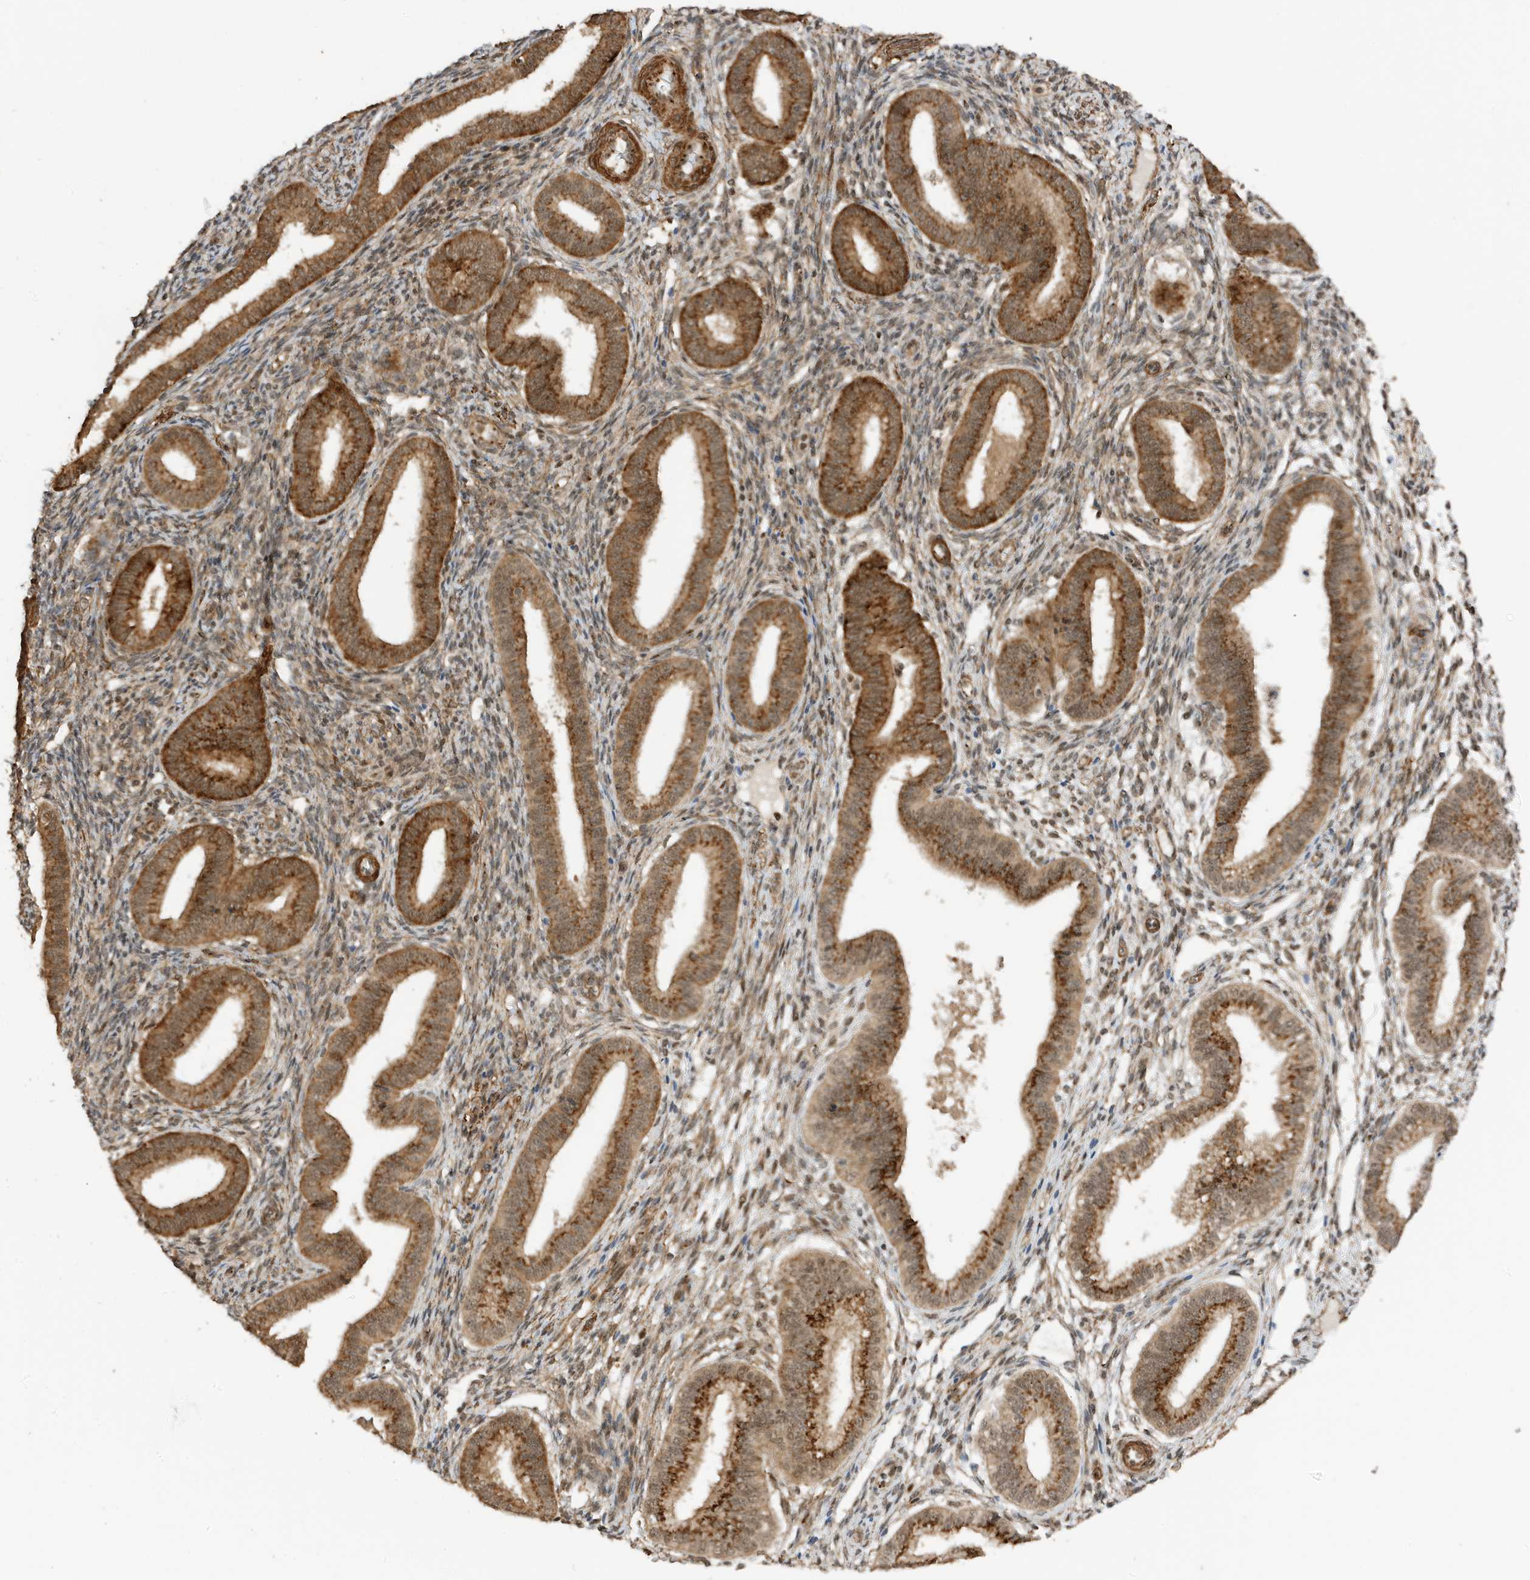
{"staining": {"intensity": "weak", "quantity": "<25%", "location": "nuclear"}, "tissue": "endometrium", "cell_type": "Cells in endometrial stroma", "image_type": "normal", "snomed": [{"axis": "morphology", "description": "Normal tissue, NOS"}, {"axis": "topography", "description": "Endometrium"}], "caption": "The immunohistochemistry (IHC) micrograph has no significant staining in cells in endometrial stroma of endometrium.", "gene": "MAST3", "patient": {"sex": "female", "age": 39}}